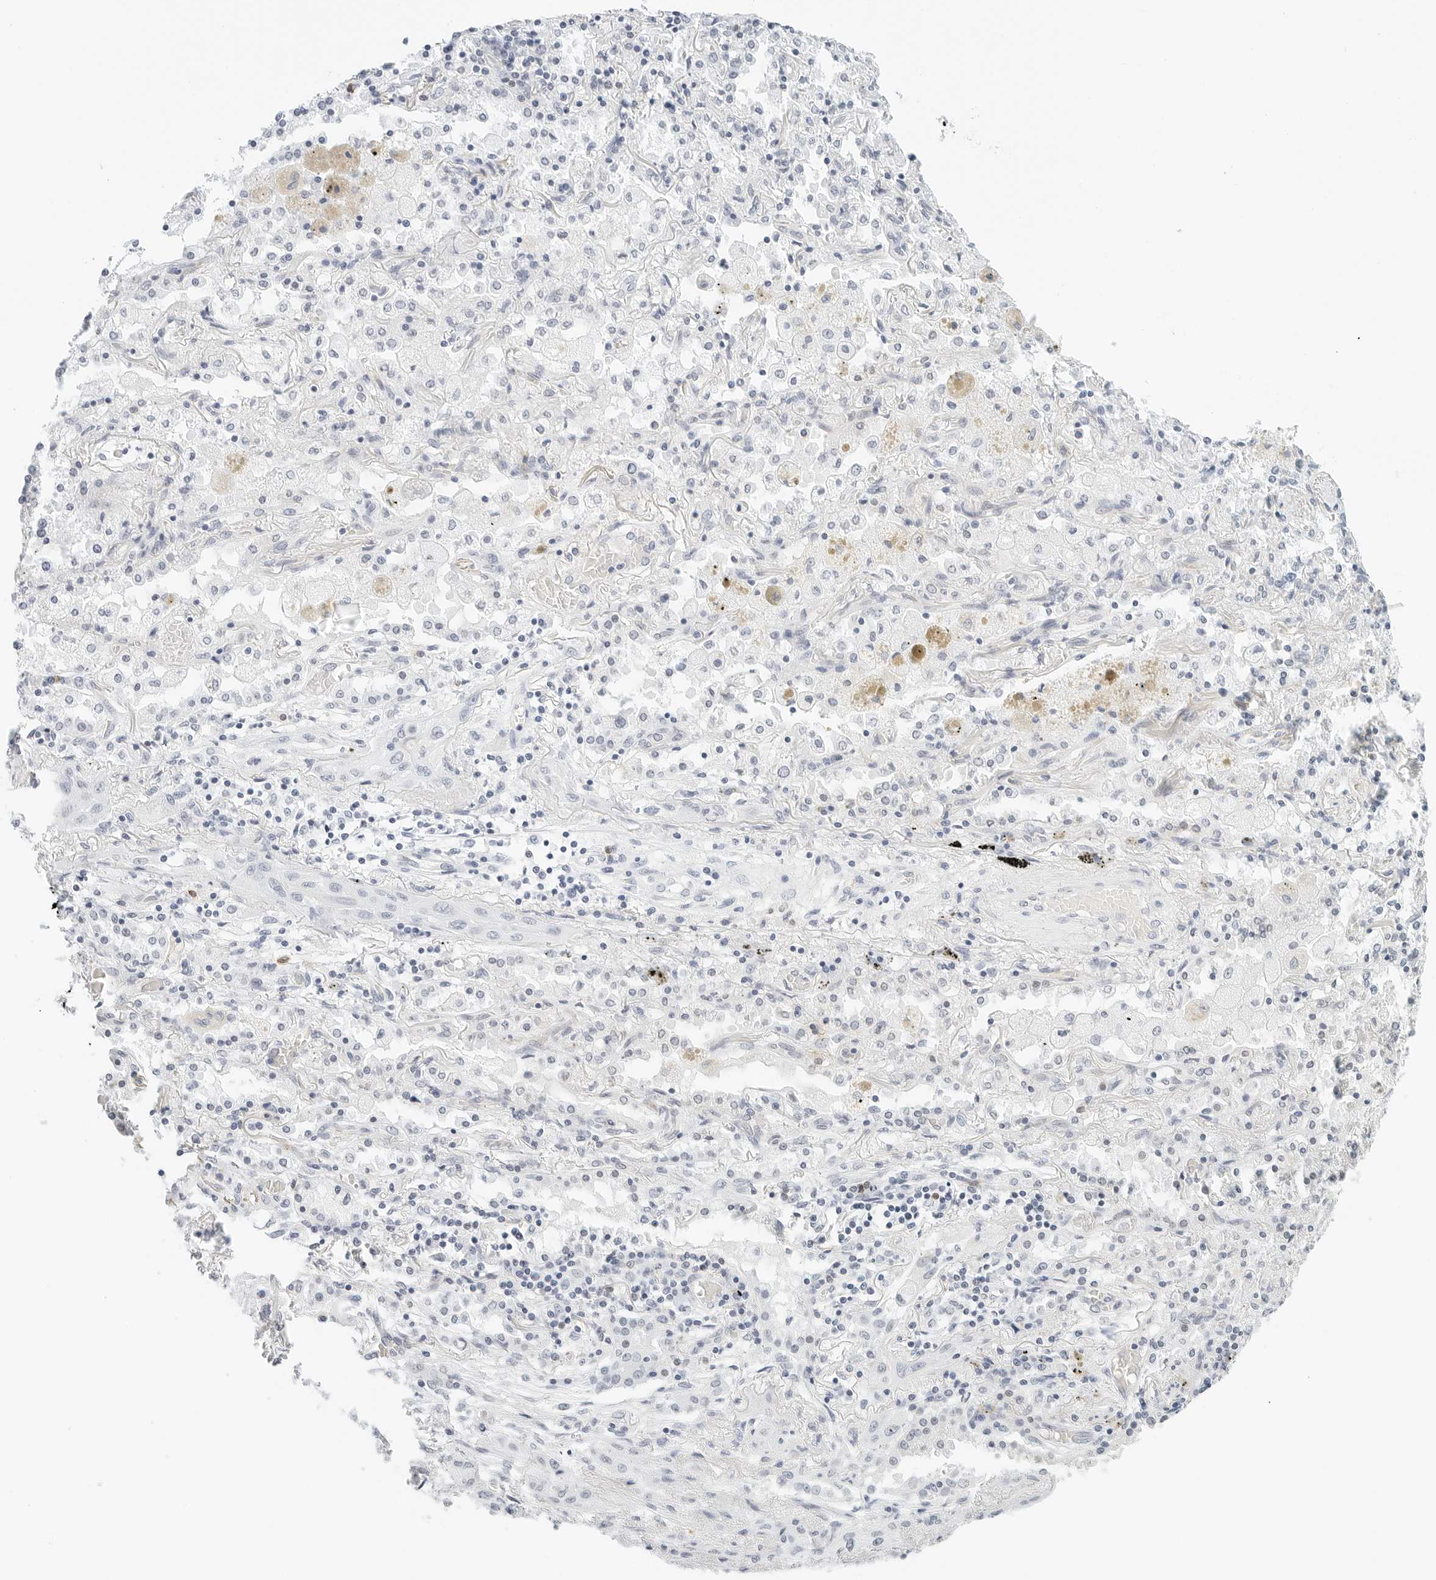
{"staining": {"intensity": "negative", "quantity": "none", "location": "none"}, "tissue": "lung cancer", "cell_type": "Tumor cells", "image_type": "cancer", "snomed": [{"axis": "morphology", "description": "Squamous cell carcinoma, NOS"}, {"axis": "topography", "description": "Lung"}], "caption": "Immunohistochemistry (IHC) of human lung cancer (squamous cell carcinoma) exhibits no expression in tumor cells.", "gene": "CD22", "patient": {"sex": "female", "age": 47}}